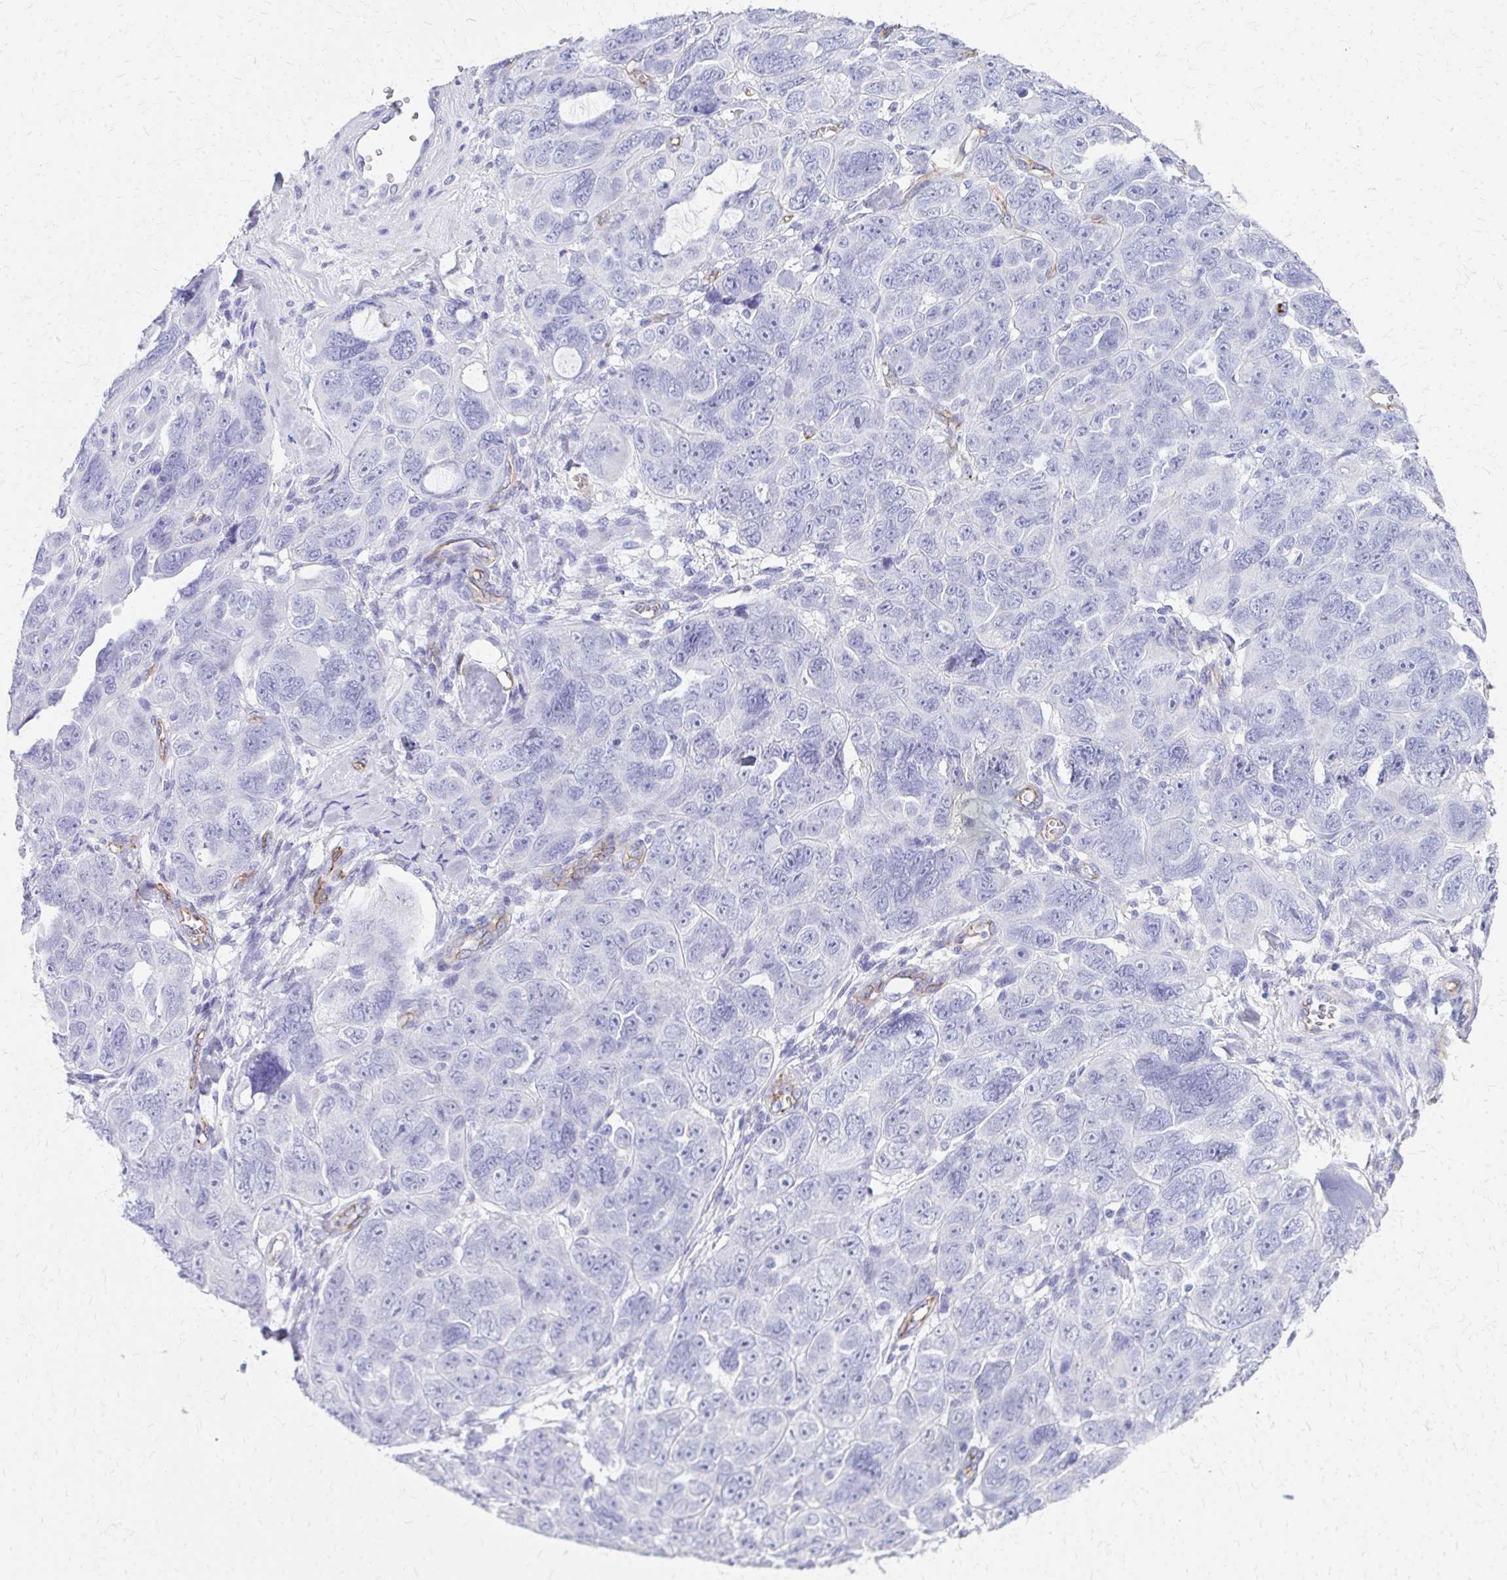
{"staining": {"intensity": "negative", "quantity": "none", "location": "none"}, "tissue": "ovarian cancer", "cell_type": "Tumor cells", "image_type": "cancer", "snomed": [{"axis": "morphology", "description": "Cystadenocarcinoma, serous, NOS"}, {"axis": "topography", "description": "Ovary"}], "caption": "Immunohistochemistry micrograph of human serous cystadenocarcinoma (ovarian) stained for a protein (brown), which demonstrates no positivity in tumor cells. (DAB (3,3'-diaminobenzidine) IHC visualized using brightfield microscopy, high magnification).", "gene": "TPSG1", "patient": {"sex": "female", "age": 63}}